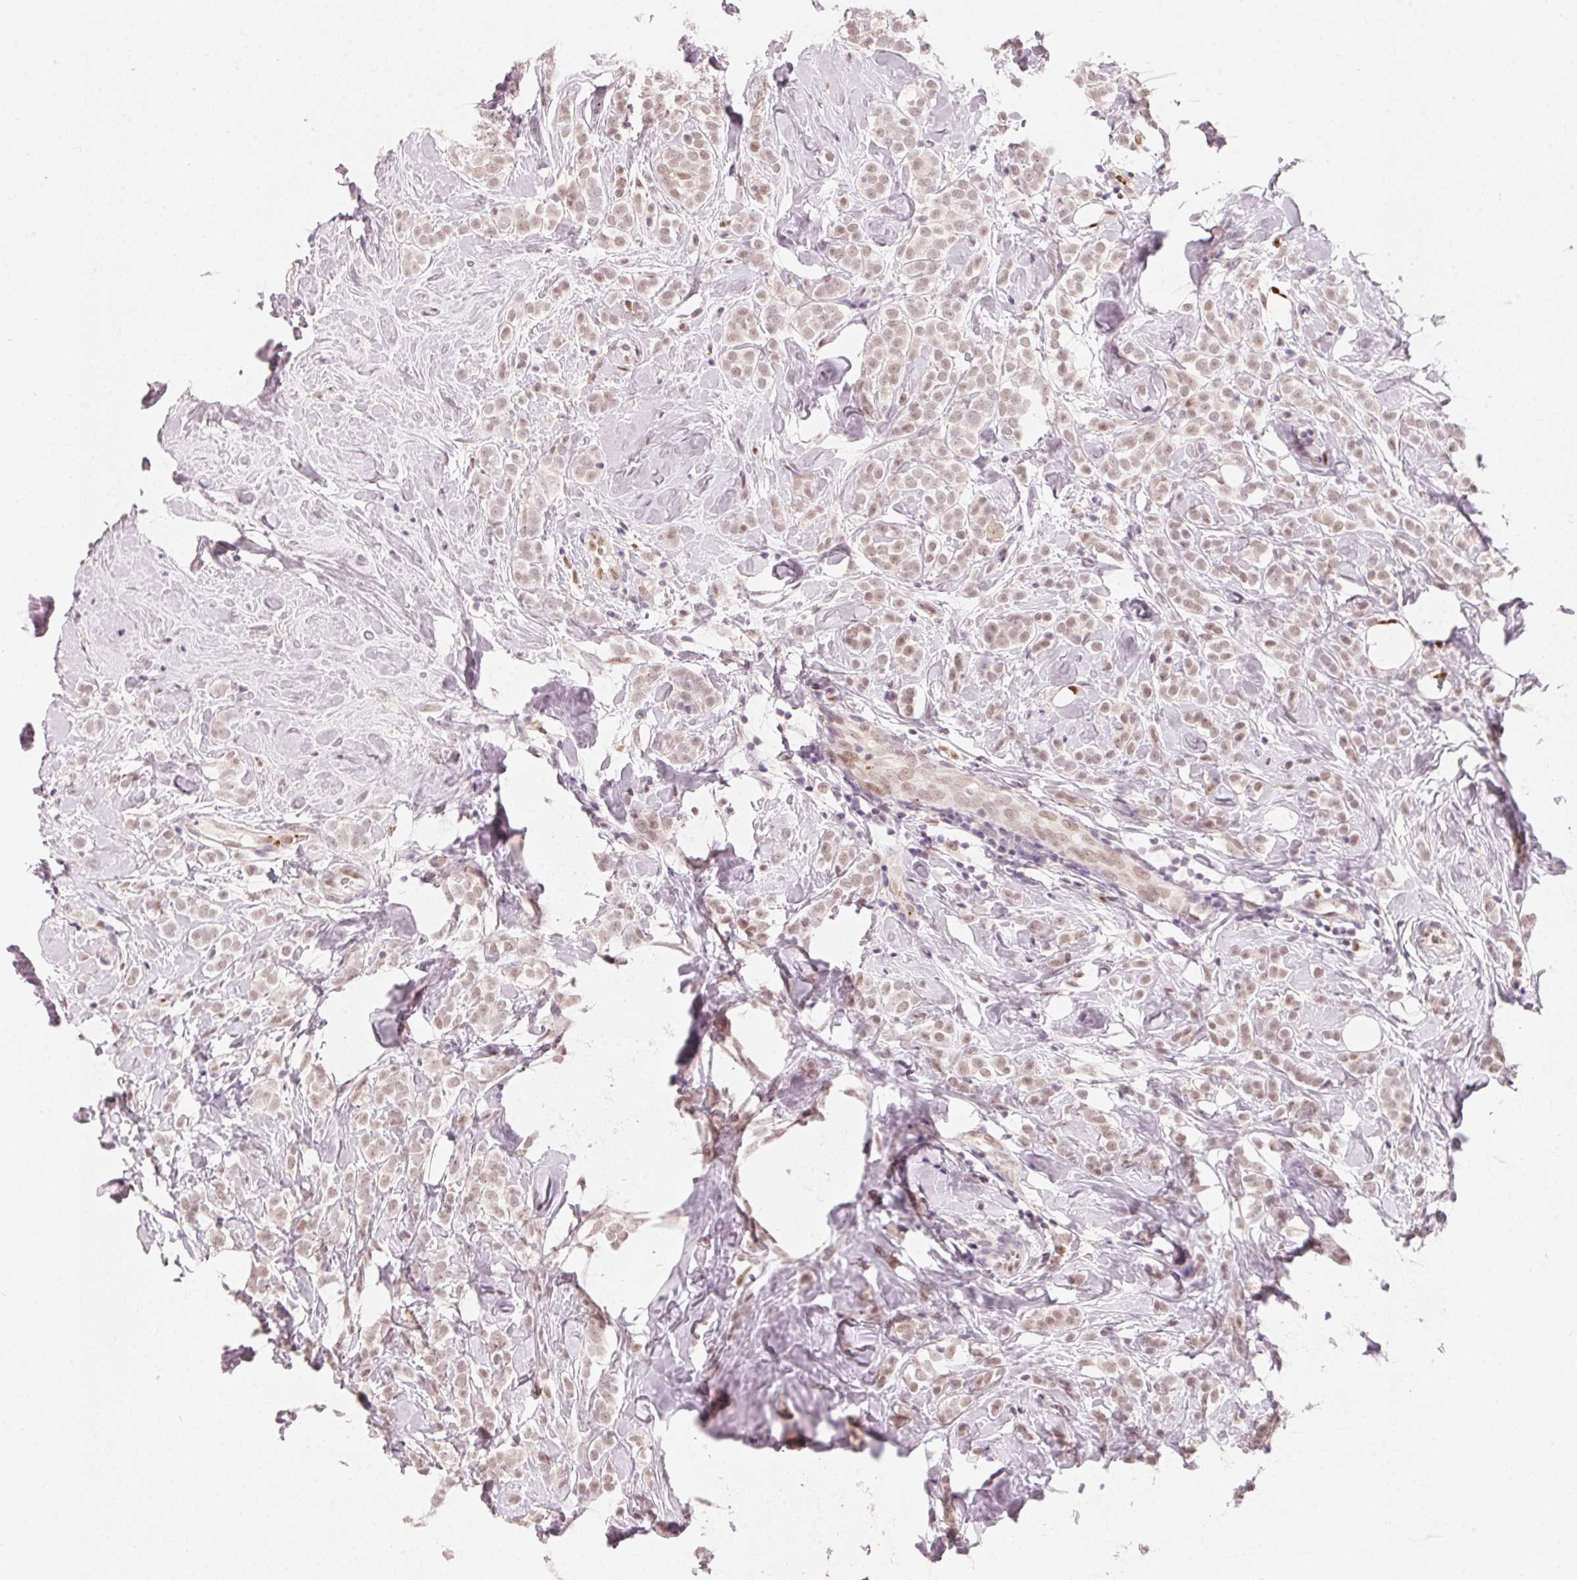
{"staining": {"intensity": "weak", "quantity": ">75%", "location": "nuclear"}, "tissue": "breast cancer", "cell_type": "Tumor cells", "image_type": "cancer", "snomed": [{"axis": "morphology", "description": "Lobular carcinoma"}, {"axis": "topography", "description": "Breast"}], "caption": "Immunohistochemistry (IHC) (DAB) staining of human breast cancer demonstrates weak nuclear protein positivity in about >75% of tumor cells.", "gene": "ARHGAP22", "patient": {"sex": "female", "age": 49}}